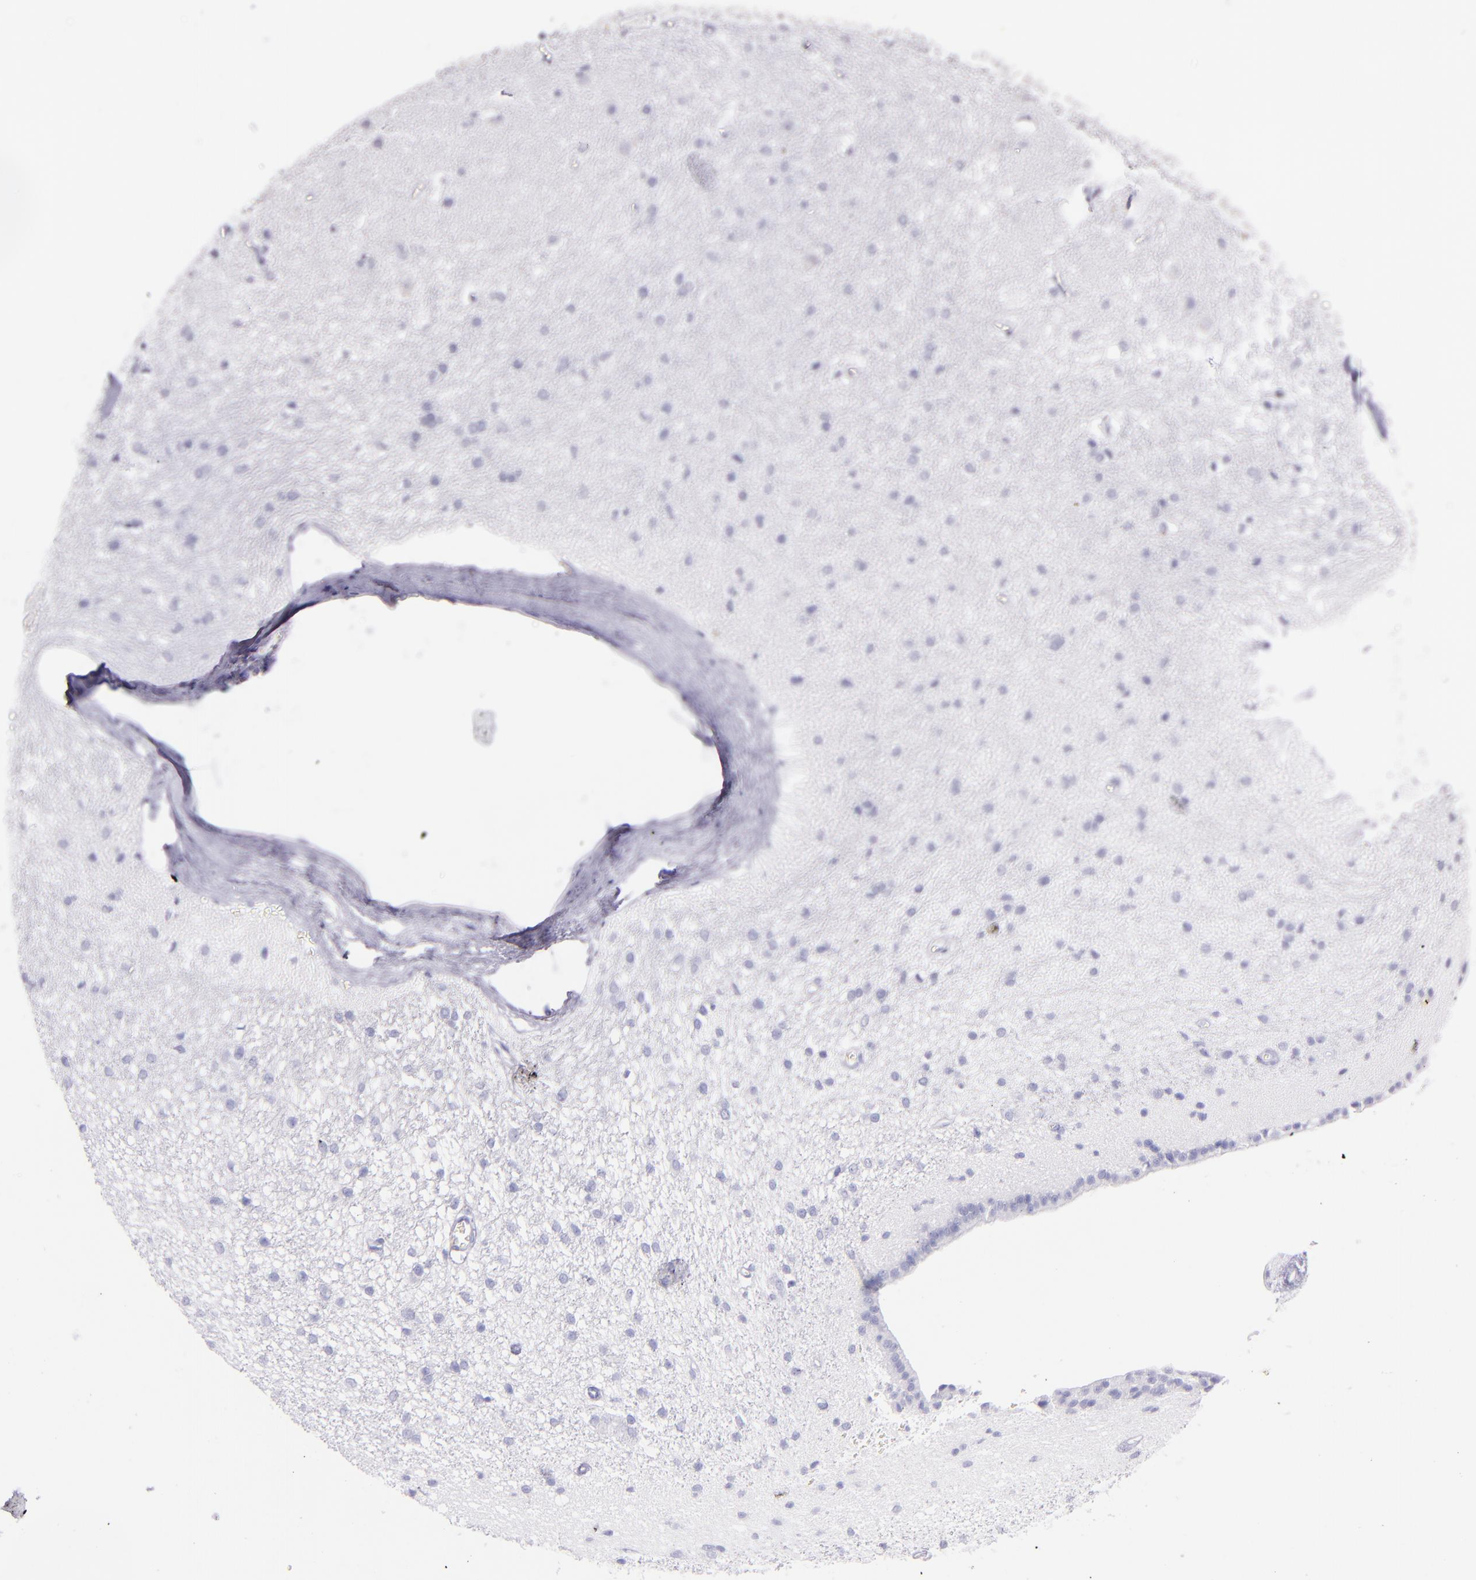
{"staining": {"intensity": "negative", "quantity": "none", "location": "none"}, "tissue": "caudate", "cell_type": "Glial cells", "image_type": "normal", "snomed": [{"axis": "morphology", "description": "Normal tissue, NOS"}, {"axis": "topography", "description": "Lateral ventricle wall"}], "caption": "Protein analysis of normal caudate displays no significant positivity in glial cells.", "gene": "SFTPB", "patient": {"sex": "female", "age": 19}}